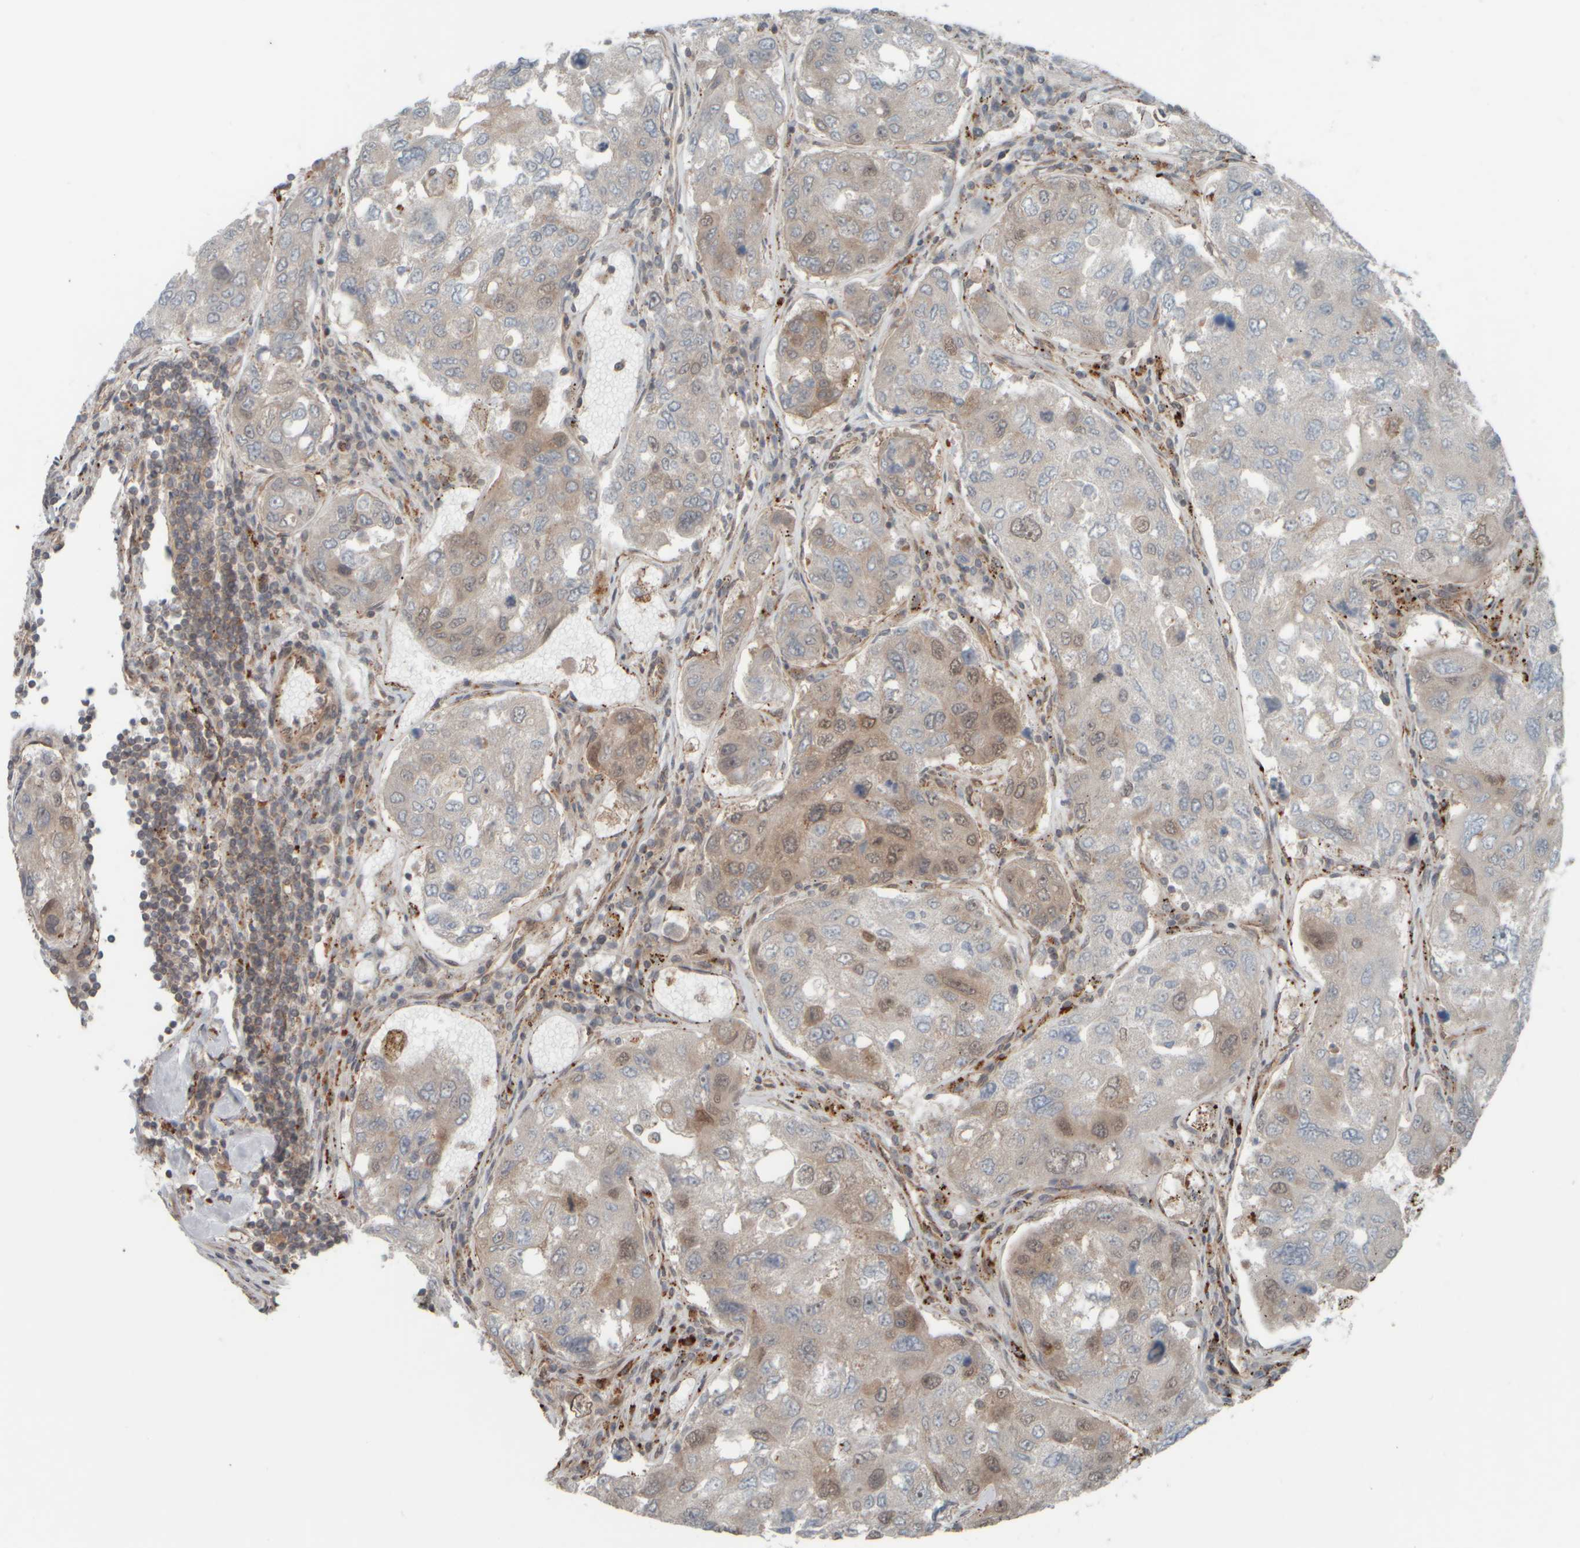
{"staining": {"intensity": "weak", "quantity": "<25%", "location": "cytoplasmic/membranous"}, "tissue": "urothelial cancer", "cell_type": "Tumor cells", "image_type": "cancer", "snomed": [{"axis": "morphology", "description": "Urothelial carcinoma, High grade"}, {"axis": "topography", "description": "Lymph node"}, {"axis": "topography", "description": "Urinary bladder"}], "caption": "DAB (3,3'-diaminobenzidine) immunohistochemical staining of urothelial carcinoma (high-grade) shows no significant positivity in tumor cells.", "gene": "GIGYF1", "patient": {"sex": "male", "age": 51}}